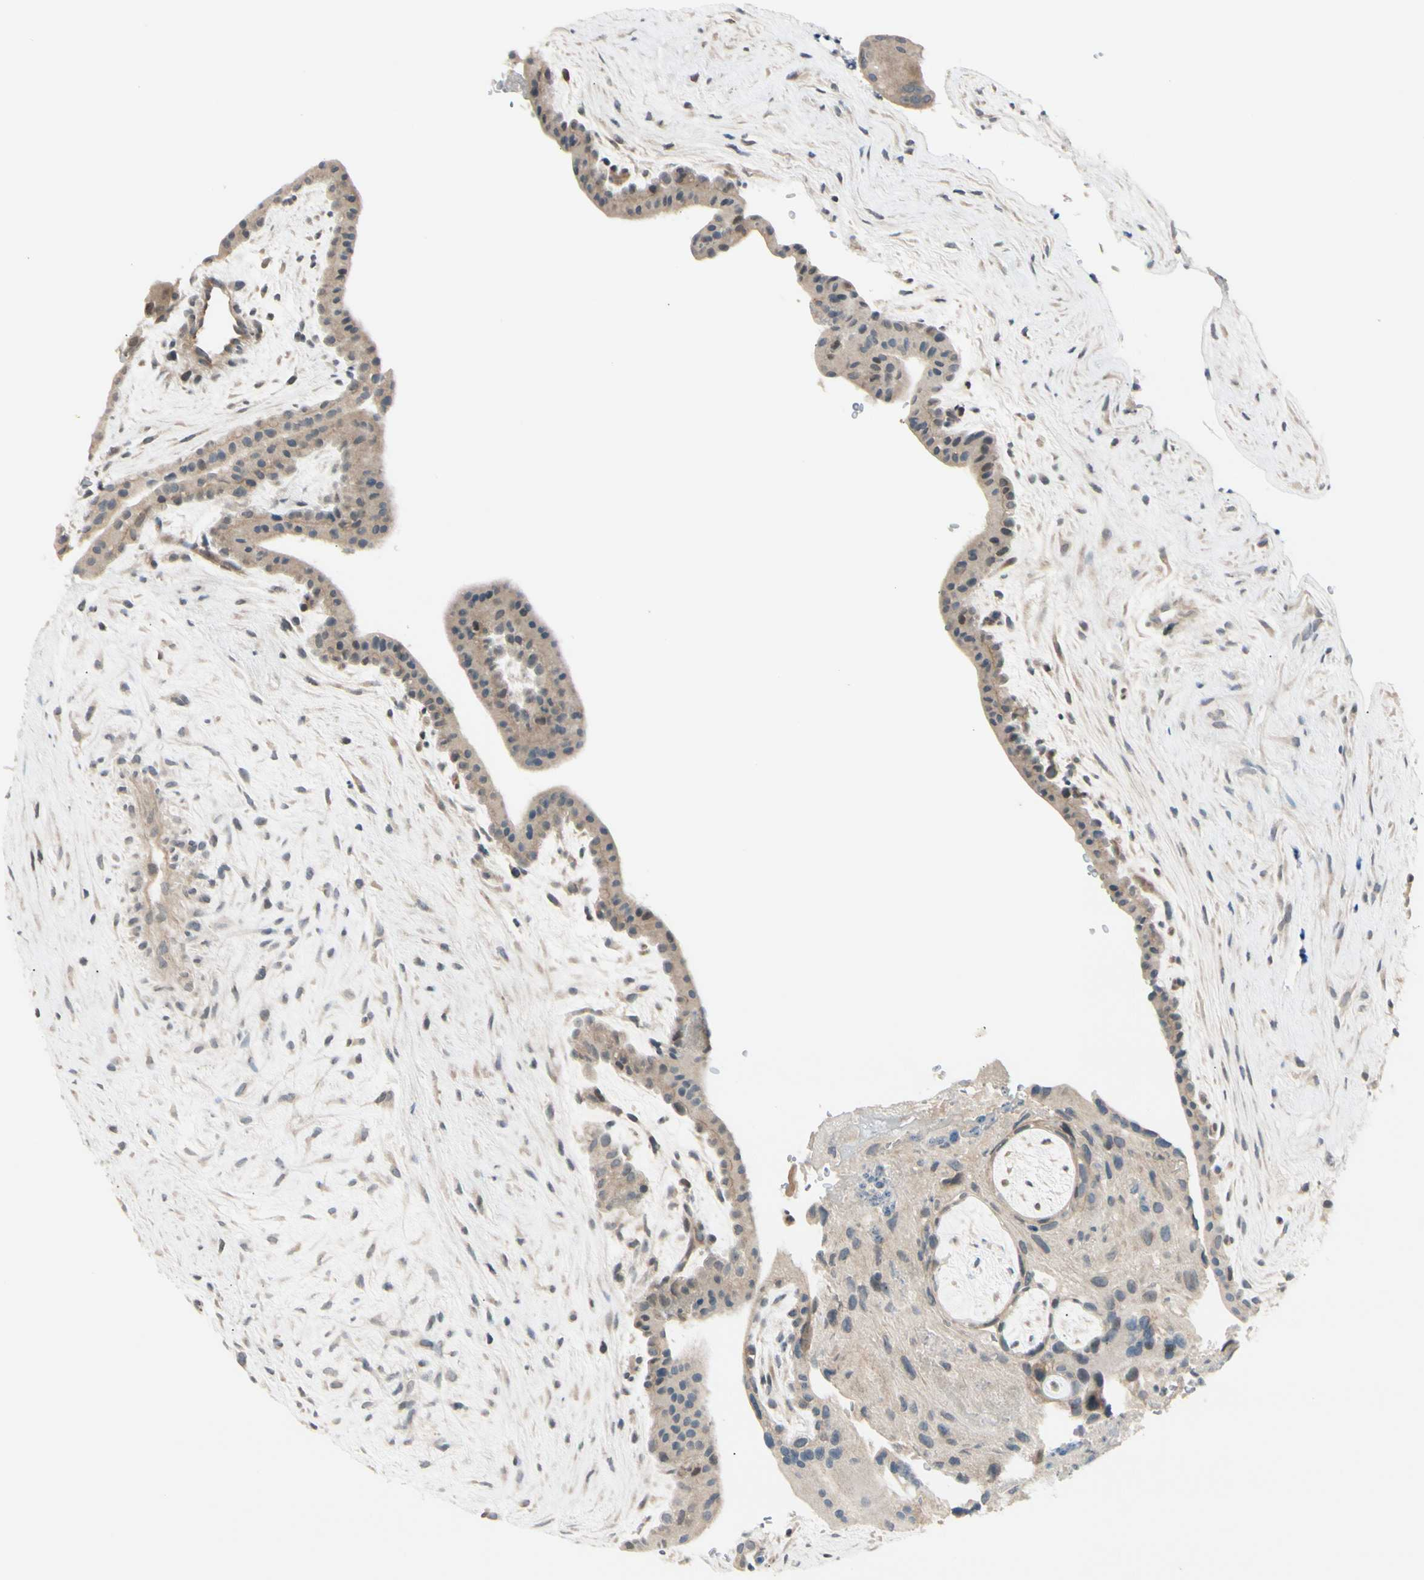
{"staining": {"intensity": "weak", "quantity": "25%-75%", "location": "cytoplasmic/membranous"}, "tissue": "placenta", "cell_type": "Decidual cells", "image_type": "normal", "snomed": [{"axis": "morphology", "description": "Normal tissue, NOS"}, {"axis": "topography", "description": "Placenta"}], "caption": "This photomicrograph shows benign placenta stained with IHC to label a protein in brown. The cytoplasmic/membranous of decidual cells show weak positivity for the protein. Nuclei are counter-stained blue.", "gene": "FGF10", "patient": {"sex": "female", "age": 35}}